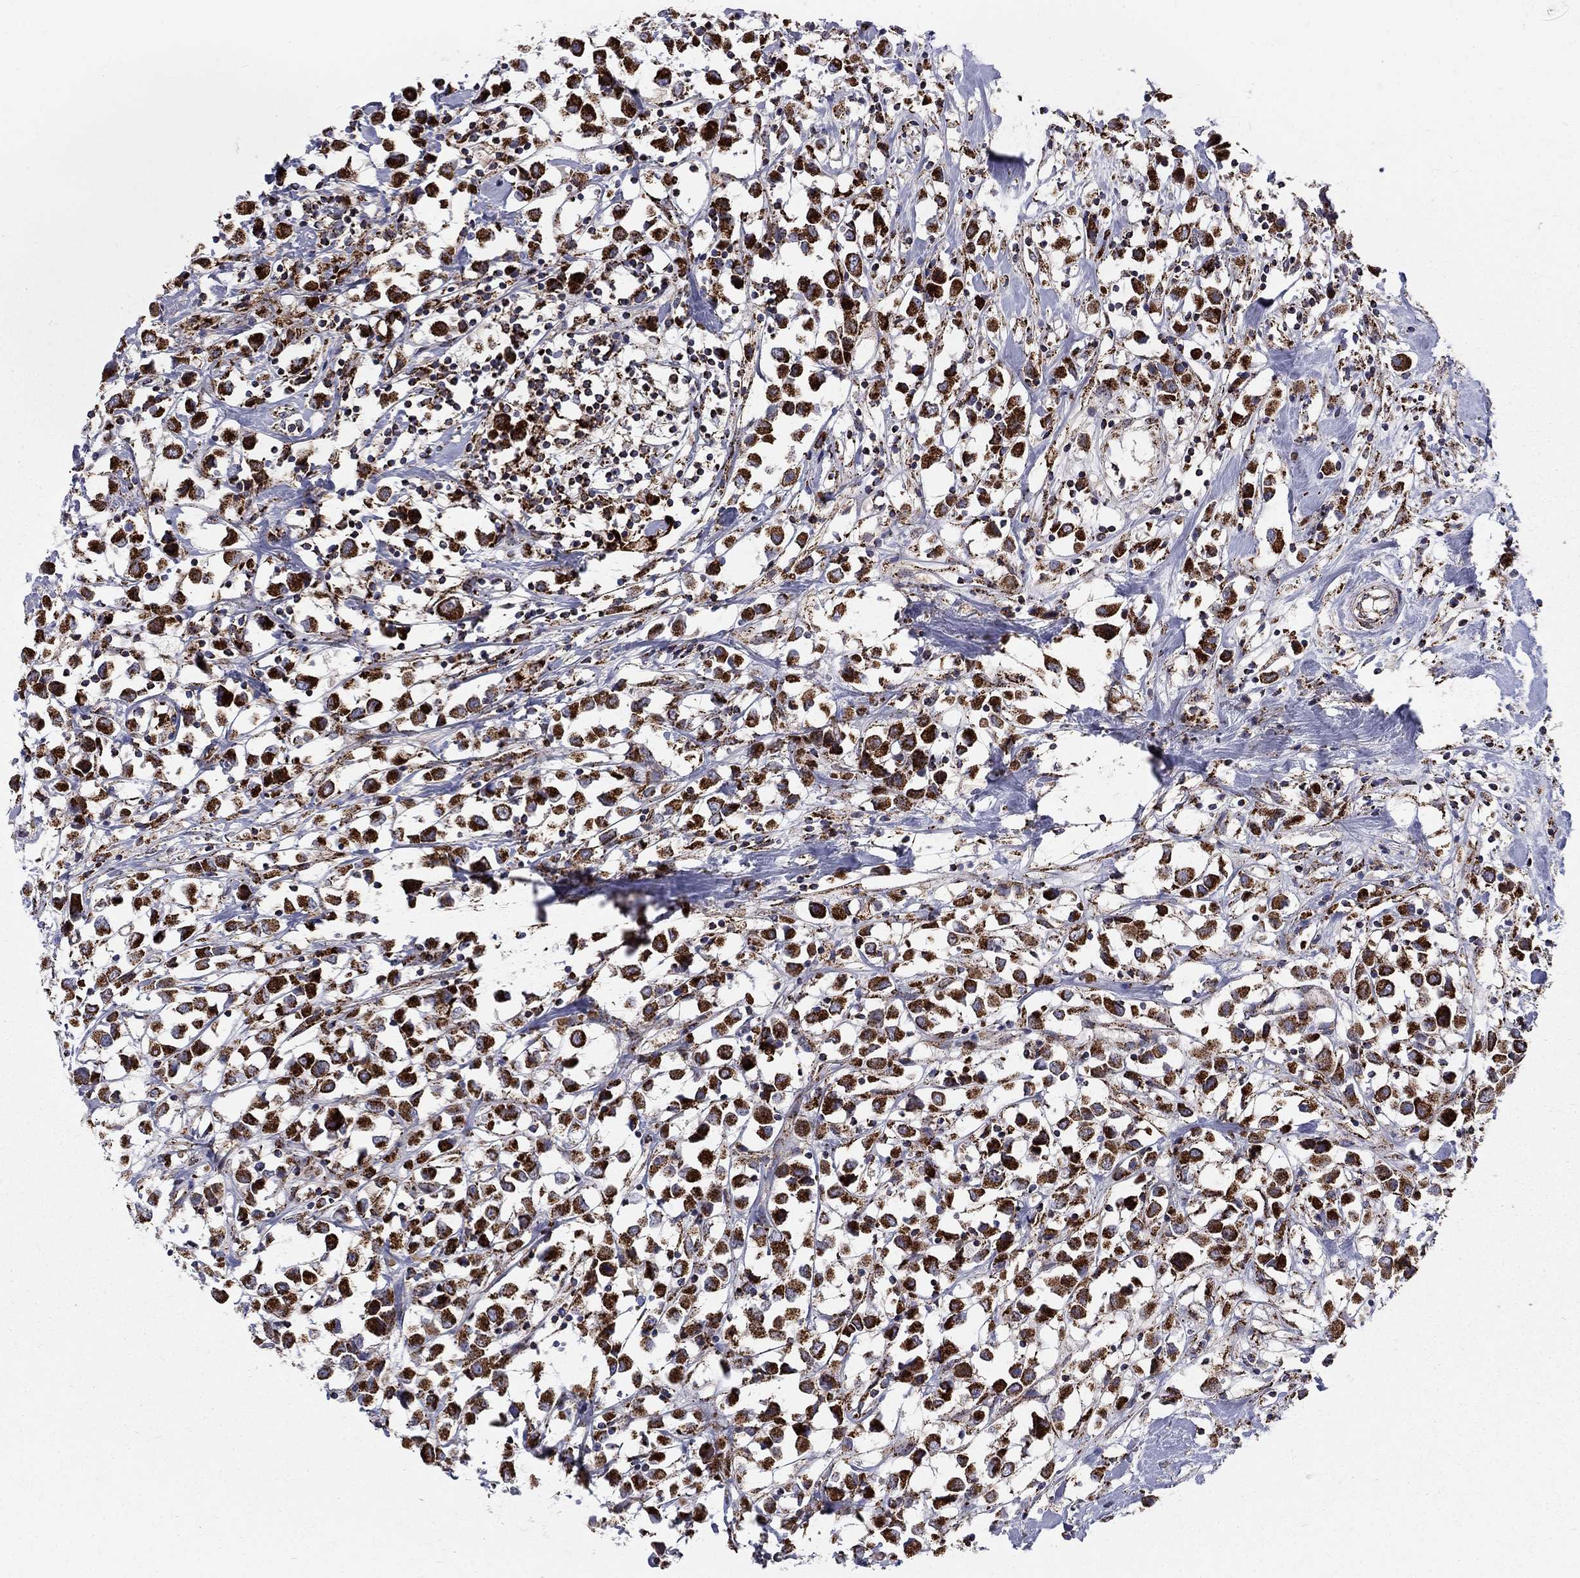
{"staining": {"intensity": "strong", "quantity": ">75%", "location": "cytoplasmic/membranous"}, "tissue": "breast cancer", "cell_type": "Tumor cells", "image_type": "cancer", "snomed": [{"axis": "morphology", "description": "Duct carcinoma"}, {"axis": "topography", "description": "Breast"}], "caption": "The histopathology image exhibits staining of breast cancer (infiltrating ductal carcinoma), revealing strong cytoplasmic/membranous protein positivity (brown color) within tumor cells. The protein of interest is stained brown, and the nuclei are stained in blue (DAB (3,3'-diaminobenzidine) IHC with brightfield microscopy, high magnification).", "gene": "ALDH1B1", "patient": {"sex": "female", "age": 61}}